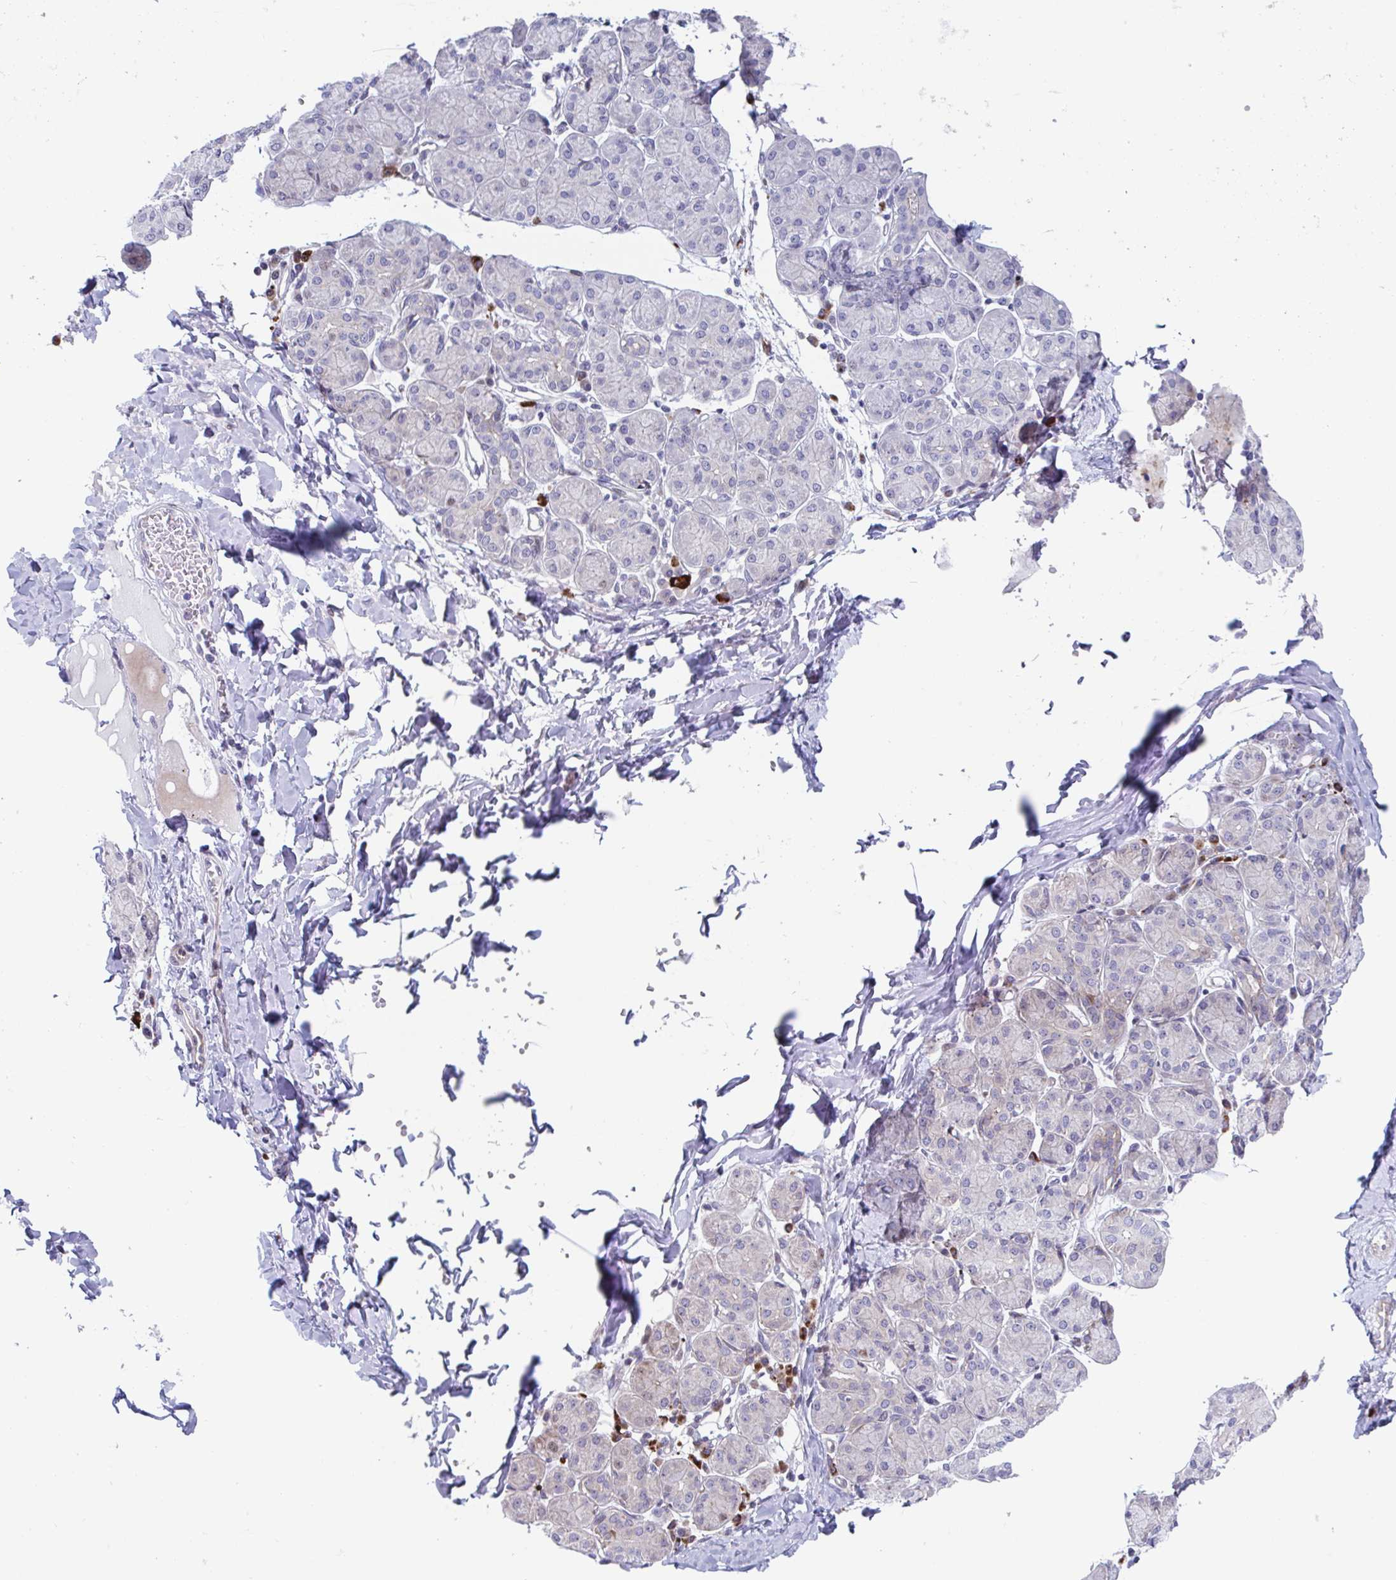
{"staining": {"intensity": "weak", "quantity": "<25%", "location": "cytoplasmic/membranous"}, "tissue": "salivary gland", "cell_type": "Glandular cells", "image_type": "normal", "snomed": [{"axis": "morphology", "description": "Normal tissue, NOS"}, {"axis": "morphology", "description": "Inflammation, NOS"}, {"axis": "topography", "description": "Lymph node"}, {"axis": "topography", "description": "Salivary gland"}], "caption": "This is a image of immunohistochemistry staining of unremarkable salivary gland, which shows no expression in glandular cells. (Brightfield microscopy of DAB immunohistochemistry (IHC) at high magnification).", "gene": "DUXA", "patient": {"sex": "male", "age": 3}}